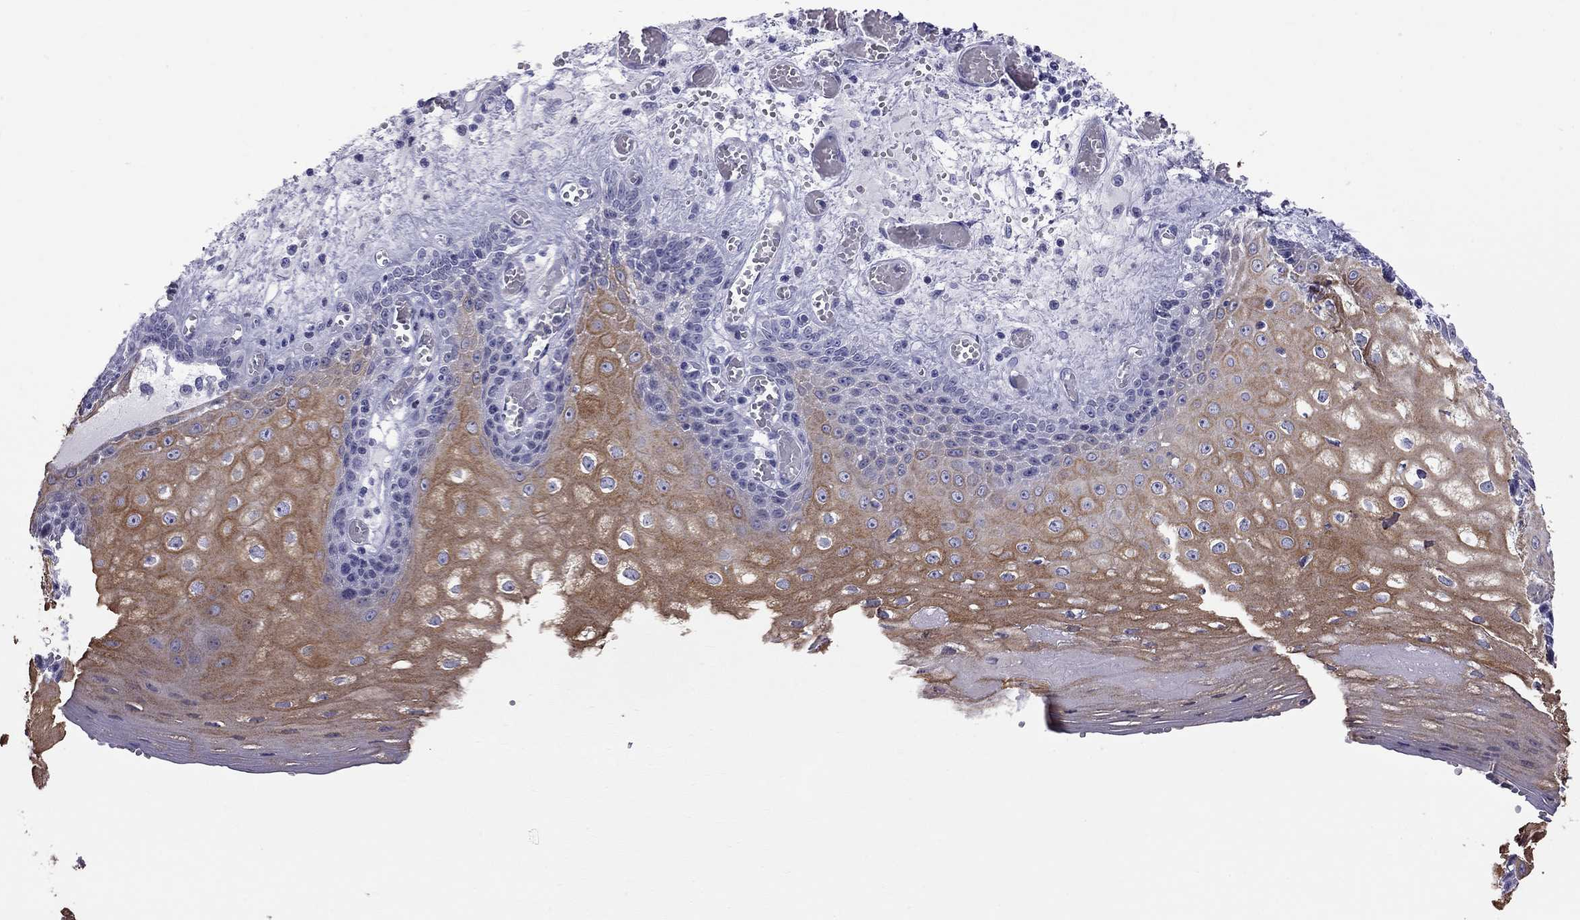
{"staining": {"intensity": "moderate", "quantity": "25%-75%", "location": "cytoplasmic/membranous"}, "tissue": "esophagus", "cell_type": "Squamous epithelial cells", "image_type": "normal", "snomed": [{"axis": "morphology", "description": "Normal tissue, NOS"}, {"axis": "topography", "description": "Esophagus"}], "caption": "Immunohistochemical staining of unremarkable esophagus exhibits 25%-75% levels of moderate cytoplasmic/membranous protein expression in about 25%-75% of squamous epithelial cells. (DAB (3,3'-diaminobenzidine) IHC with brightfield microscopy, high magnification).", "gene": "MUC15", "patient": {"sex": "male", "age": 58}}